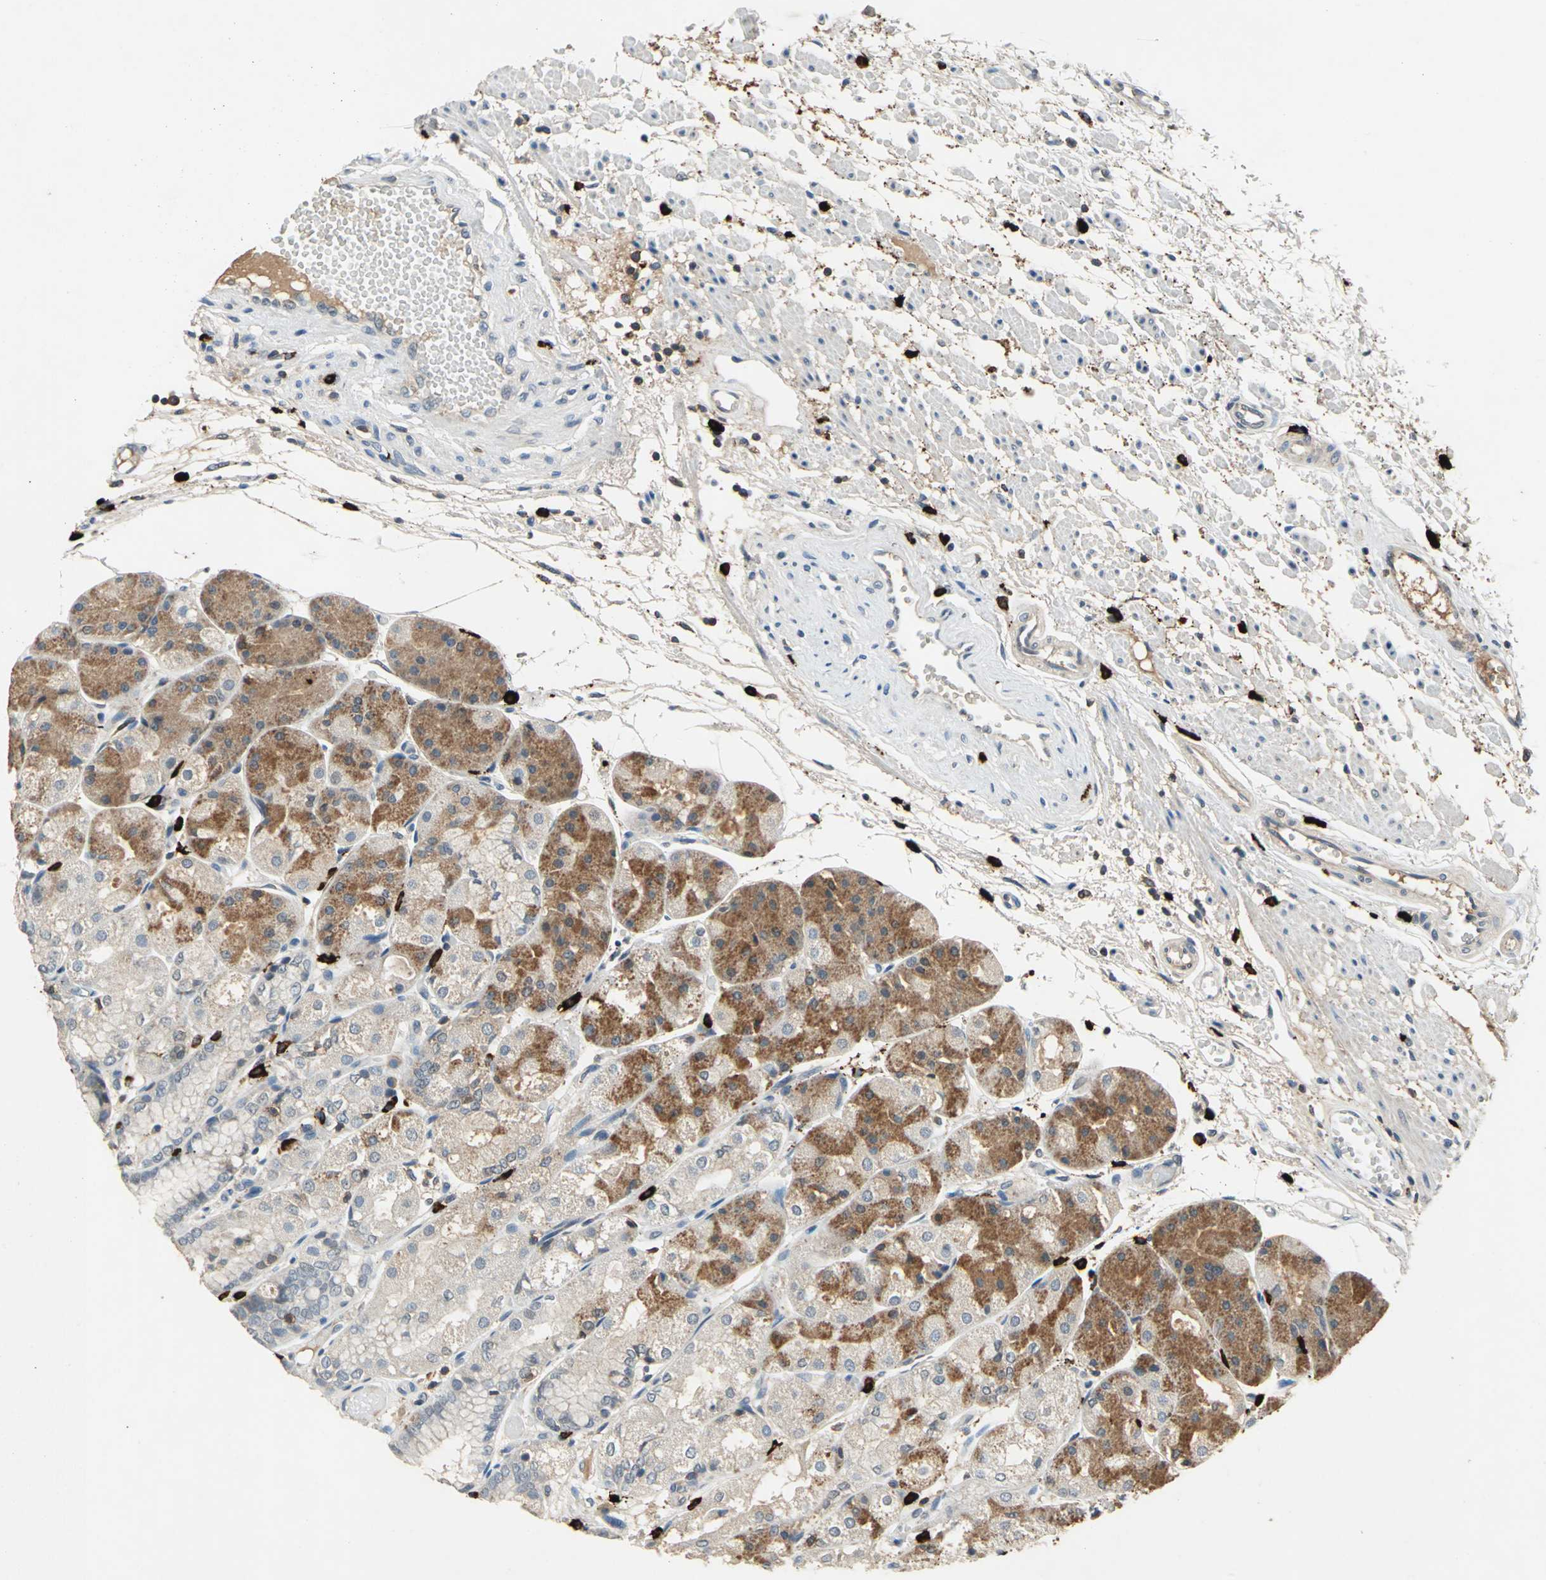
{"staining": {"intensity": "moderate", "quantity": "25%-75%", "location": "cytoplasmic/membranous"}, "tissue": "stomach", "cell_type": "Glandular cells", "image_type": "normal", "snomed": [{"axis": "morphology", "description": "Normal tissue, NOS"}, {"axis": "topography", "description": "Stomach, upper"}], "caption": "Stomach stained with immunohistochemistry exhibits moderate cytoplasmic/membranous staining in approximately 25%-75% of glandular cells. The protein is stained brown, and the nuclei are stained in blue (DAB (3,3'-diaminobenzidine) IHC with brightfield microscopy, high magnification).", "gene": "SLC19A2", "patient": {"sex": "male", "age": 72}}